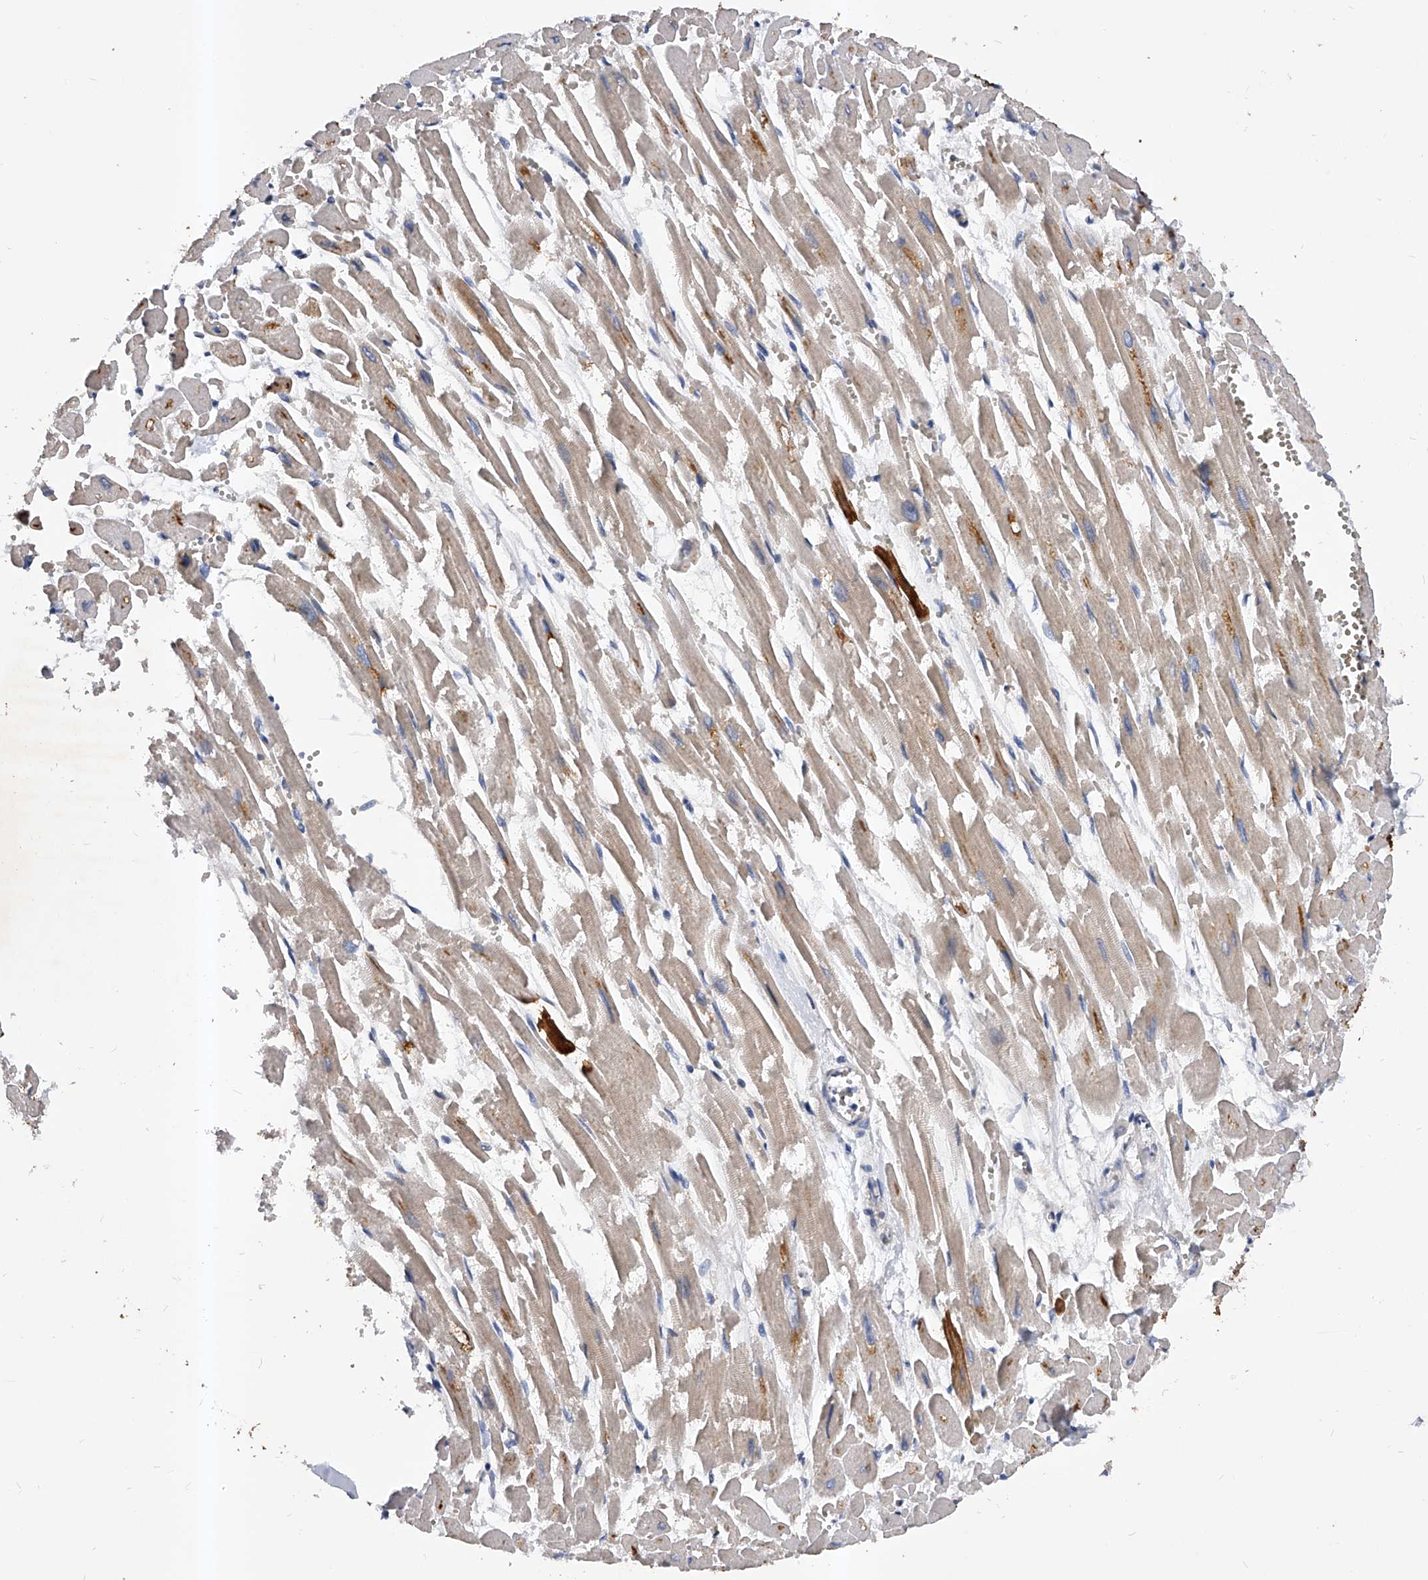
{"staining": {"intensity": "strong", "quantity": "25%-75%", "location": "cytoplasmic/membranous"}, "tissue": "heart muscle", "cell_type": "Cardiomyocytes", "image_type": "normal", "snomed": [{"axis": "morphology", "description": "Normal tissue, NOS"}, {"axis": "topography", "description": "Heart"}], "caption": "Immunohistochemistry of benign human heart muscle demonstrates high levels of strong cytoplasmic/membranous positivity in approximately 25%-75% of cardiomyocytes.", "gene": "ARL4C", "patient": {"sex": "male", "age": 54}}